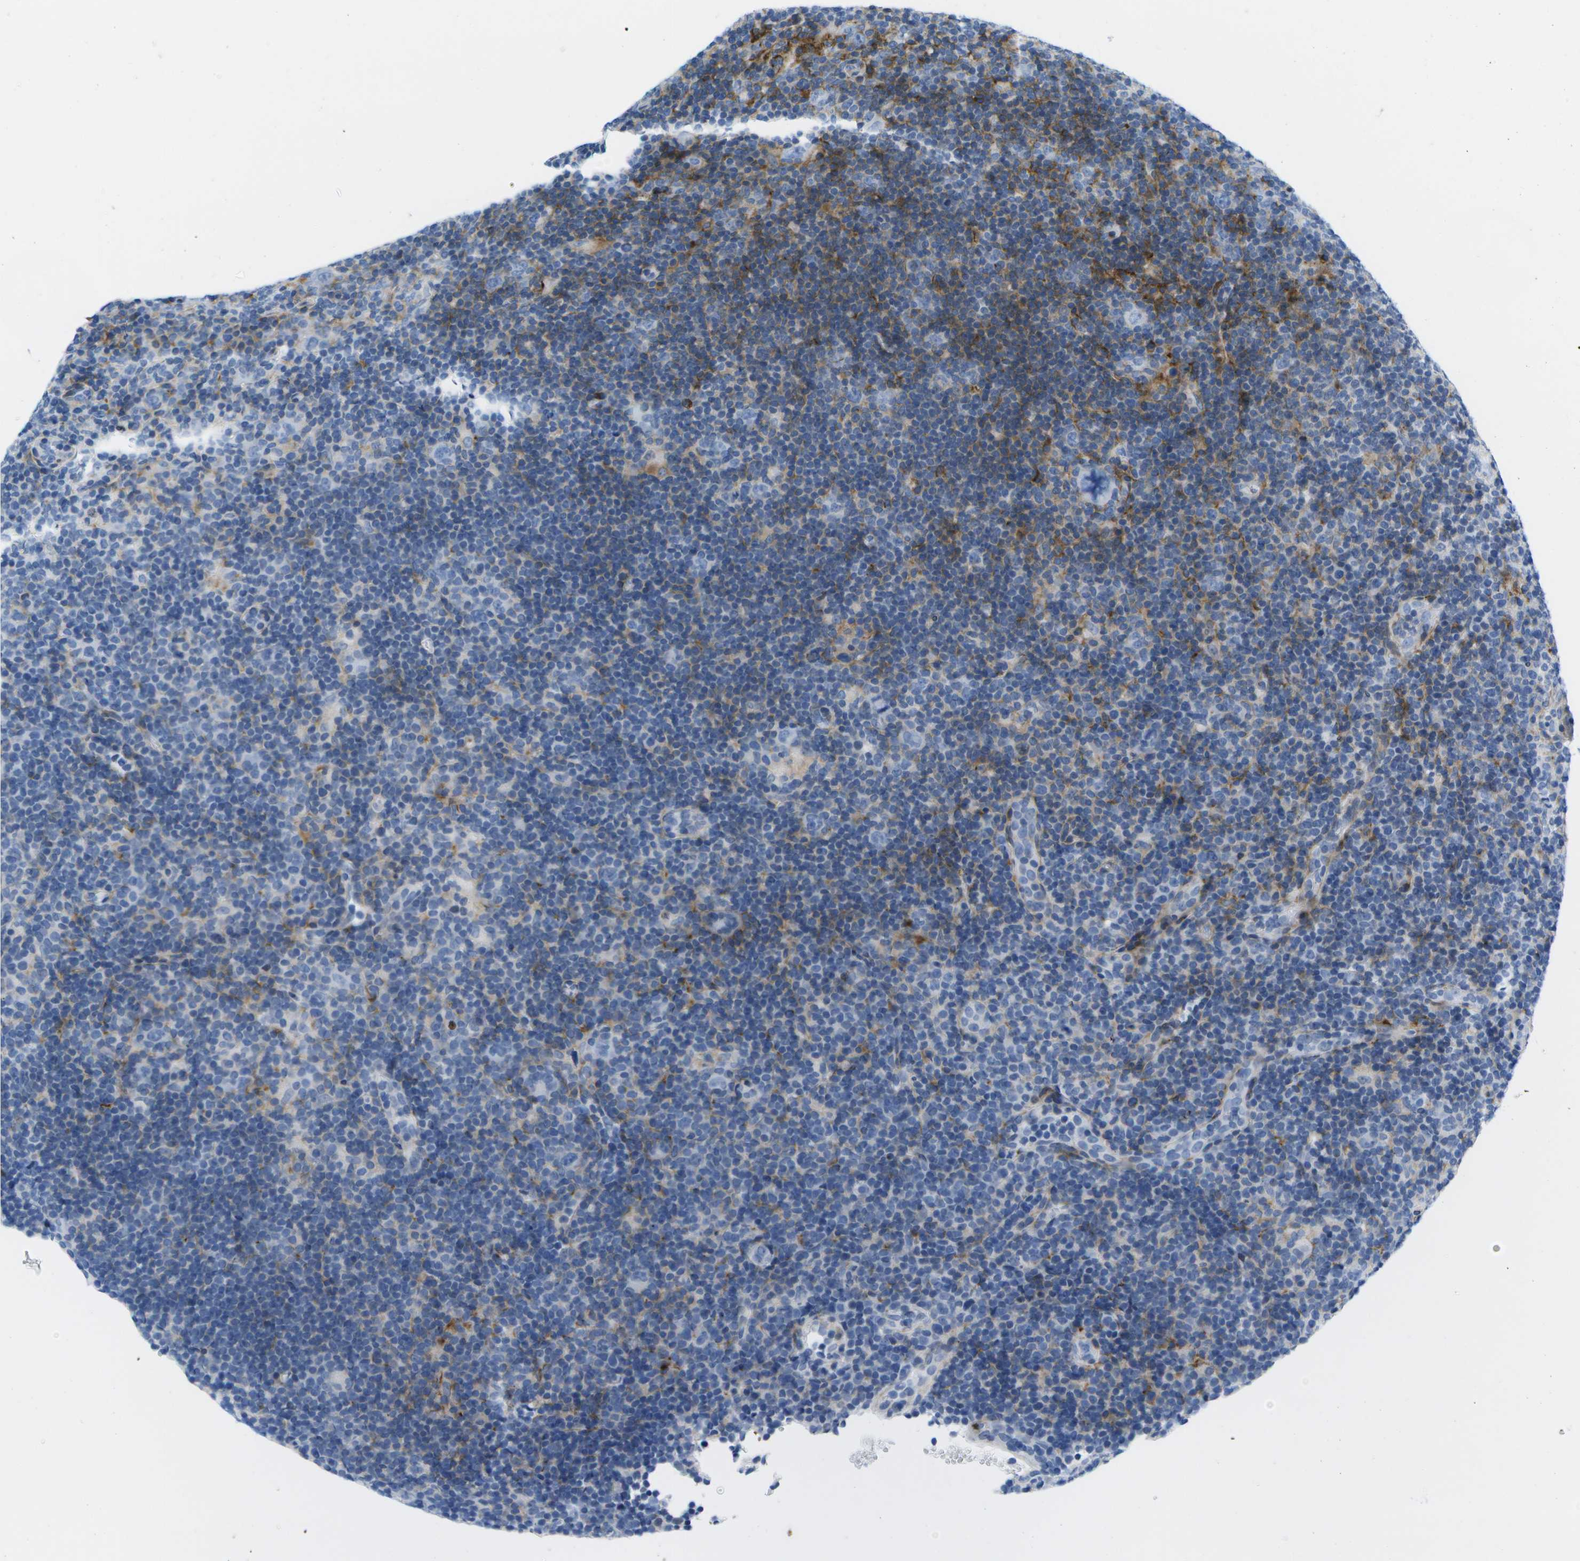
{"staining": {"intensity": "negative", "quantity": "none", "location": "none"}, "tissue": "lymphoma", "cell_type": "Tumor cells", "image_type": "cancer", "snomed": [{"axis": "morphology", "description": "Hodgkin's disease, NOS"}, {"axis": "topography", "description": "Lymph node"}], "caption": "Immunohistochemistry image of neoplastic tissue: Hodgkin's disease stained with DAB (3,3'-diaminobenzidine) shows no significant protein staining in tumor cells.", "gene": "ADGRG6", "patient": {"sex": "female", "age": 57}}